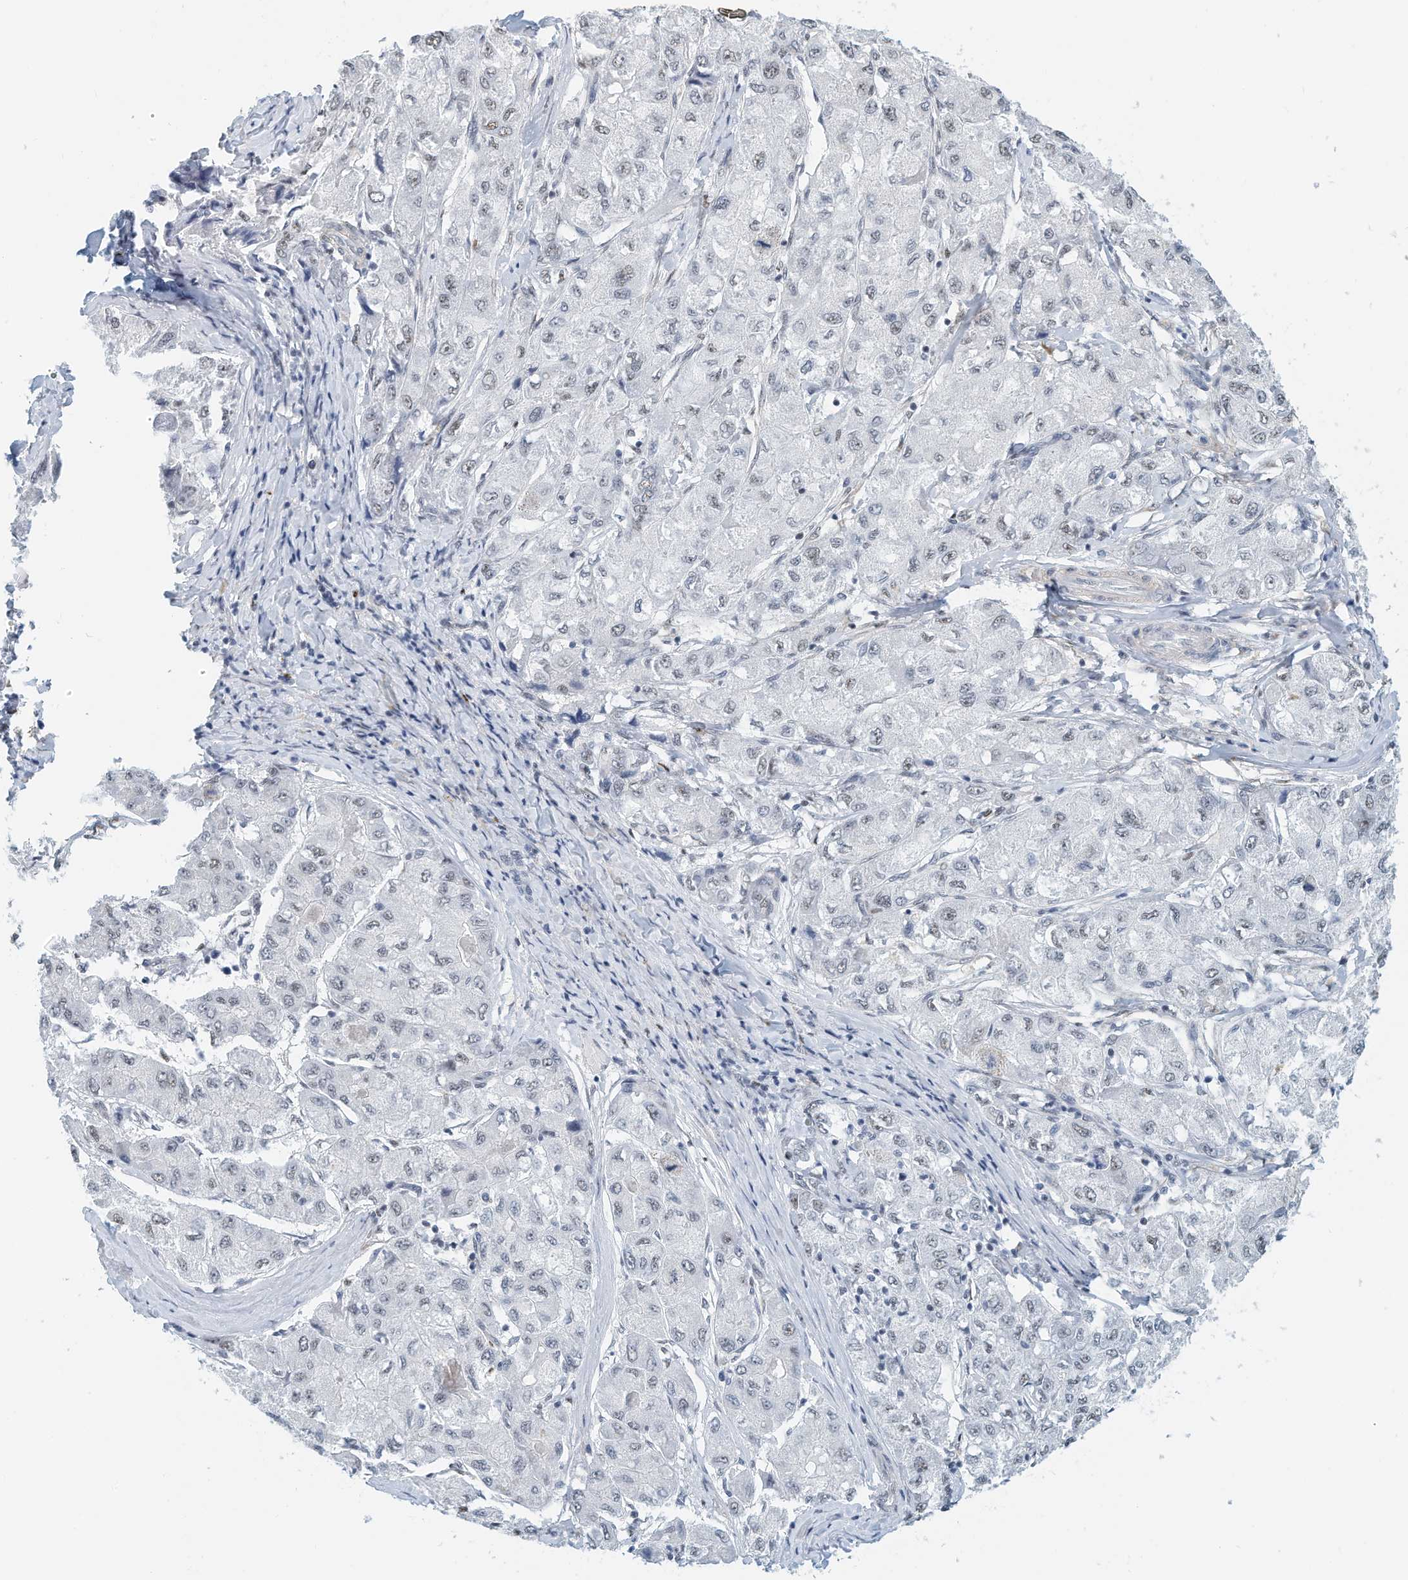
{"staining": {"intensity": "negative", "quantity": "none", "location": "none"}, "tissue": "liver cancer", "cell_type": "Tumor cells", "image_type": "cancer", "snomed": [{"axis": "morphology", "description": "Carcinoma, Hepatocellular, NOS"}, {"axis": "topography", "description": "Liver"}], "caption": "This photomicrograph is of hepatocellular carcinoma (liver) stained with immunohistochemistry (IHC) to label a protein in brown with the nuclei are counter-stained blue. There is no expression in tumor cells.", "gene": "ARHGAP28", "patient": {"sex": "male", "age": 80}}